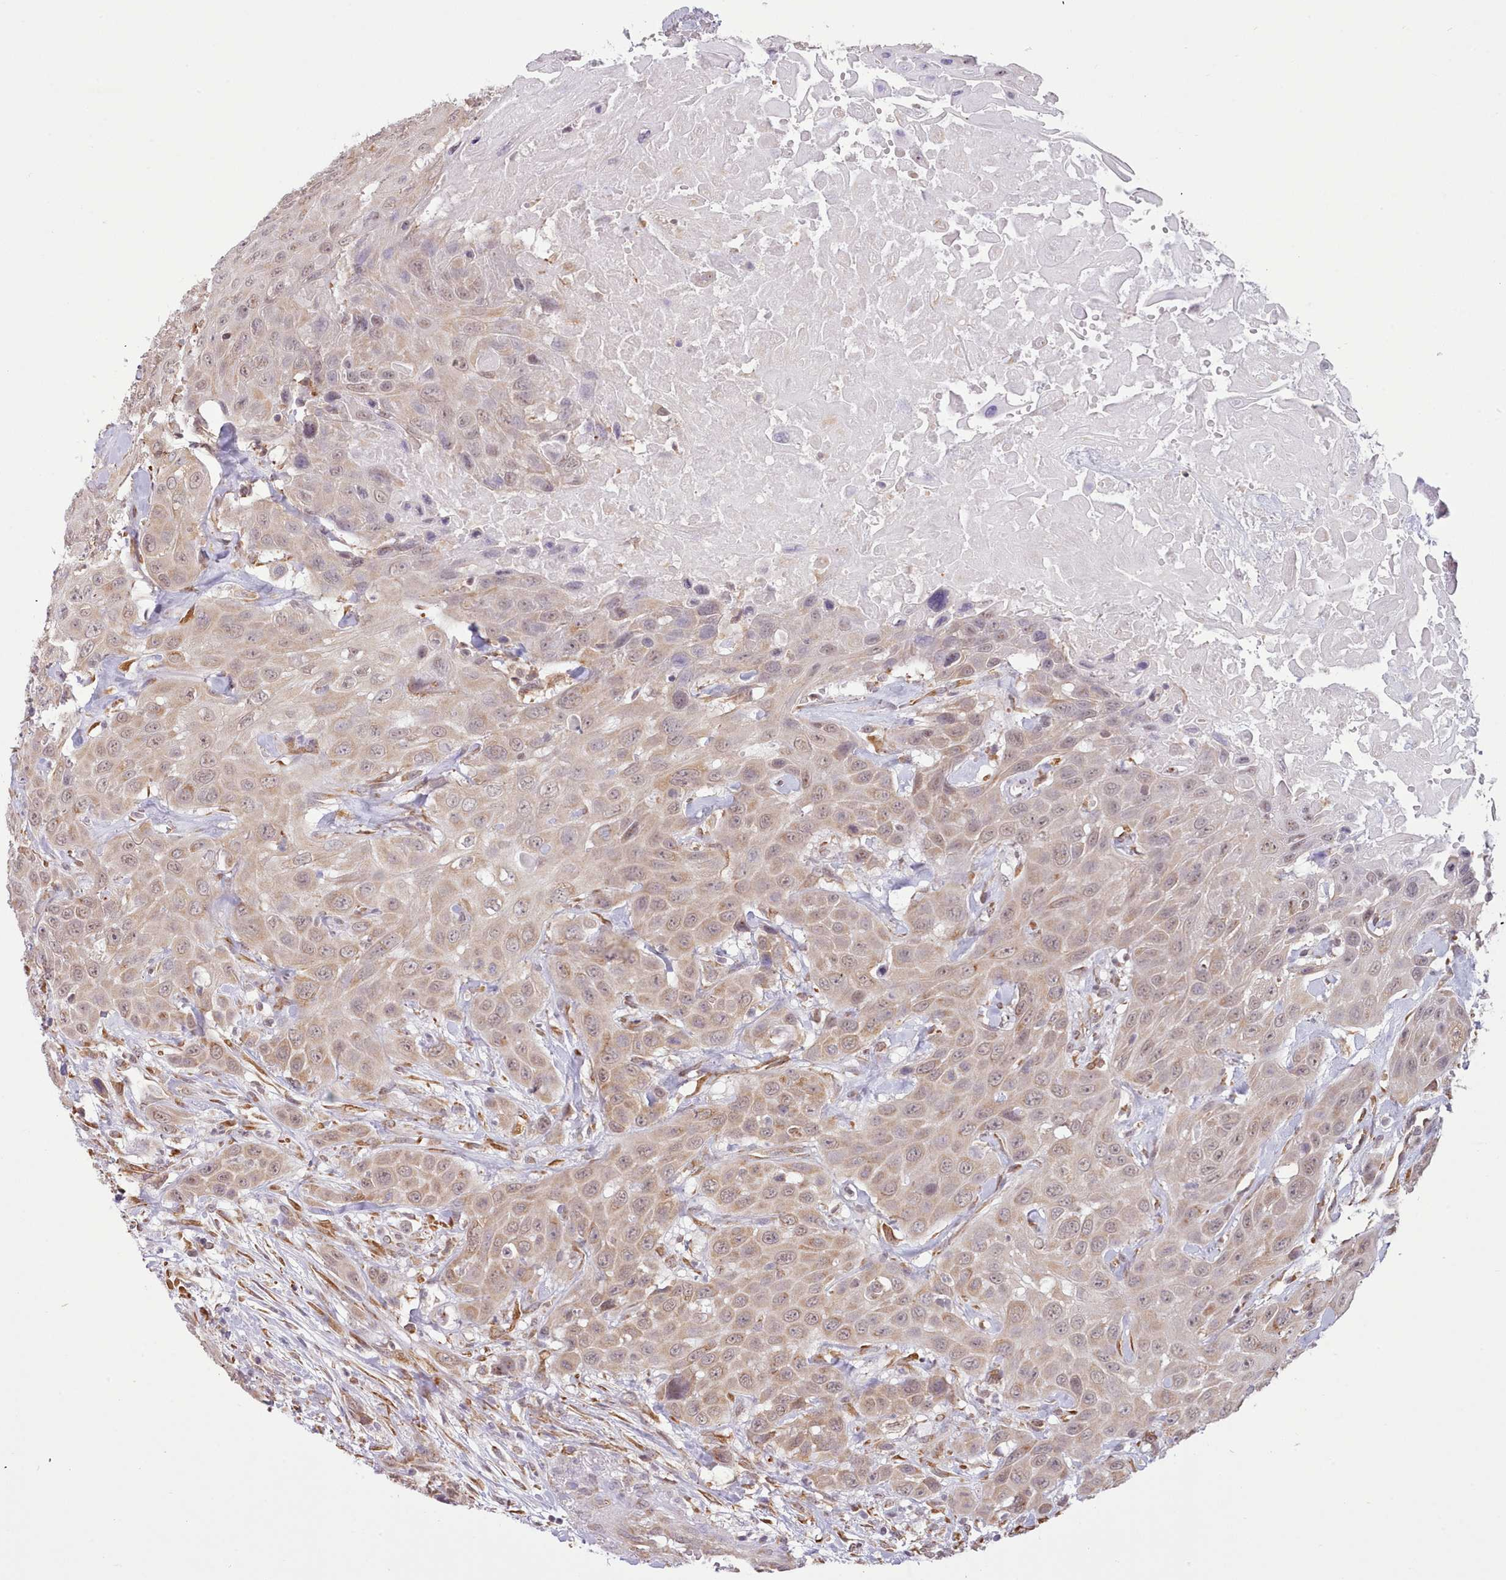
{"staining": {"intensity": "weak", "quantity": ">75%", "location": "cytoplasmic/membranous,nuclear"}, "tissue": "head and neck cancer", "cell_type": "Tumor cells", "image_type": "cancer", "snomed": [{"axis": "morphology", "description": "Squamous cell carcinoma, NOS"}, {"axis": "topography", "description": "Head-Neck"}], "caption": "An image of human head and neck cancer (squamous cell carcinoma) stained for a protein exhibits weak cytoplasmic/membranous and nuclear brown staining in tumor cells.", "gene": "SEC61B", "patient": {"sex": "male", "age": 81}}